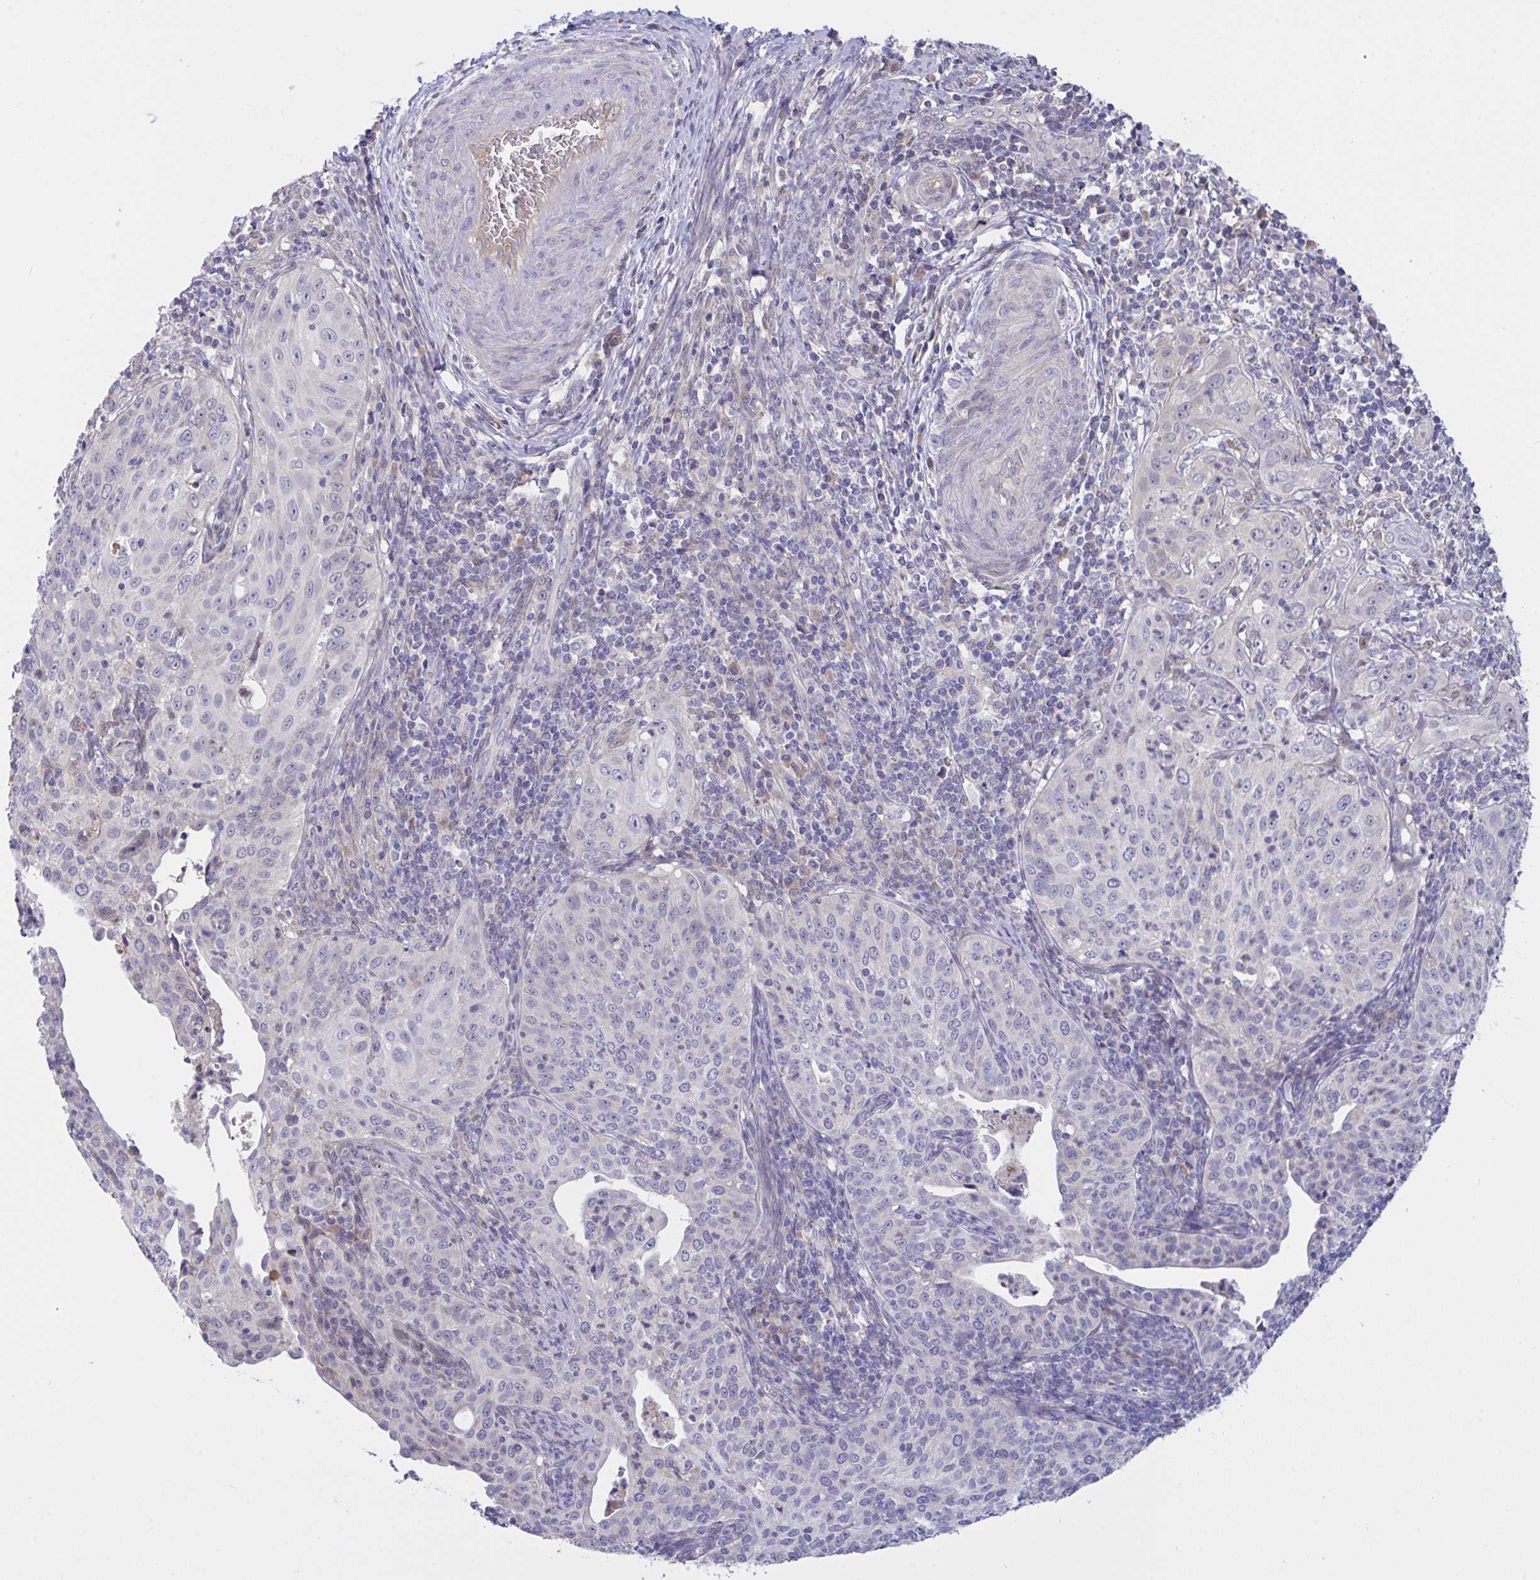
{"staining": {"intensity": "negative", "quantity": "none", "location": "none"}, "tissue": "cervical cancer", "cell_type": "Tumor cells", "image_type": "cancer", "snomed": [{"axis": "morphology", "description": "Squamous cell carcinoma, NOS"}, {"axis": "topography", "description": "Cervix"}], "caption": "The photomicrograph reveals no staining of tumor cells in cervical cancer.", "gene": "L3HYPDH", "patient": {"sex": "female", "age": 30}}